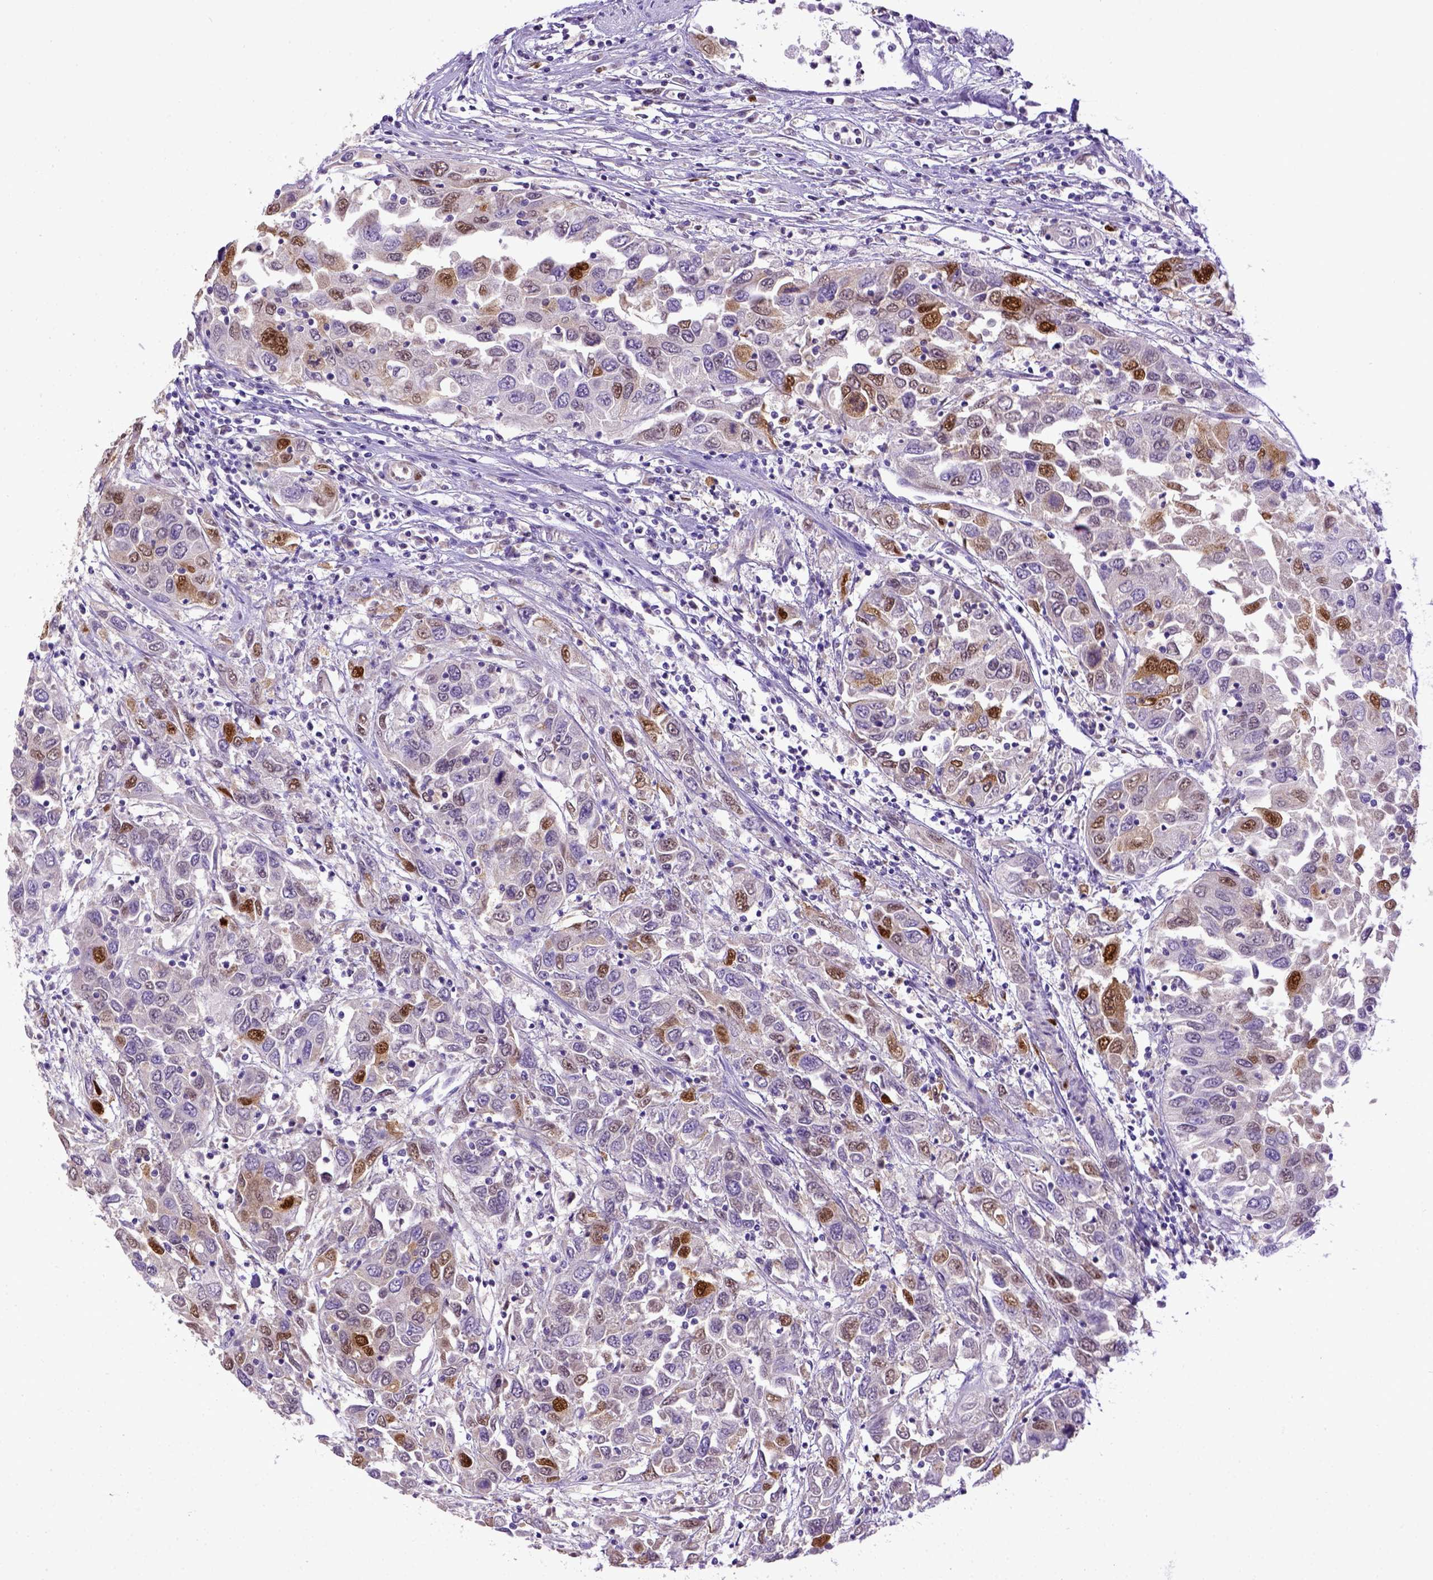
{"staining": {"intensity": "moderate", "quantity": "25%-75%", "location": "nuclear"}, "tissue": "urothelial cancer", "cell_type": "Tumor cells", "image_type": "cancer", "snomed": [{"axis": "morphology", "description": "Urothelial carcinoma, High grade"}, {"axis": "topography", "description": "Urinary bladder"}], "caption": "The image shows immunohistochemical staining of urothelial cancer. There is moderate nuclear positivity is seen in approximately 25%-75% of tumor cells.", "gene": "CDKN1A", "patient": {"sex": "male", "age": 76}}